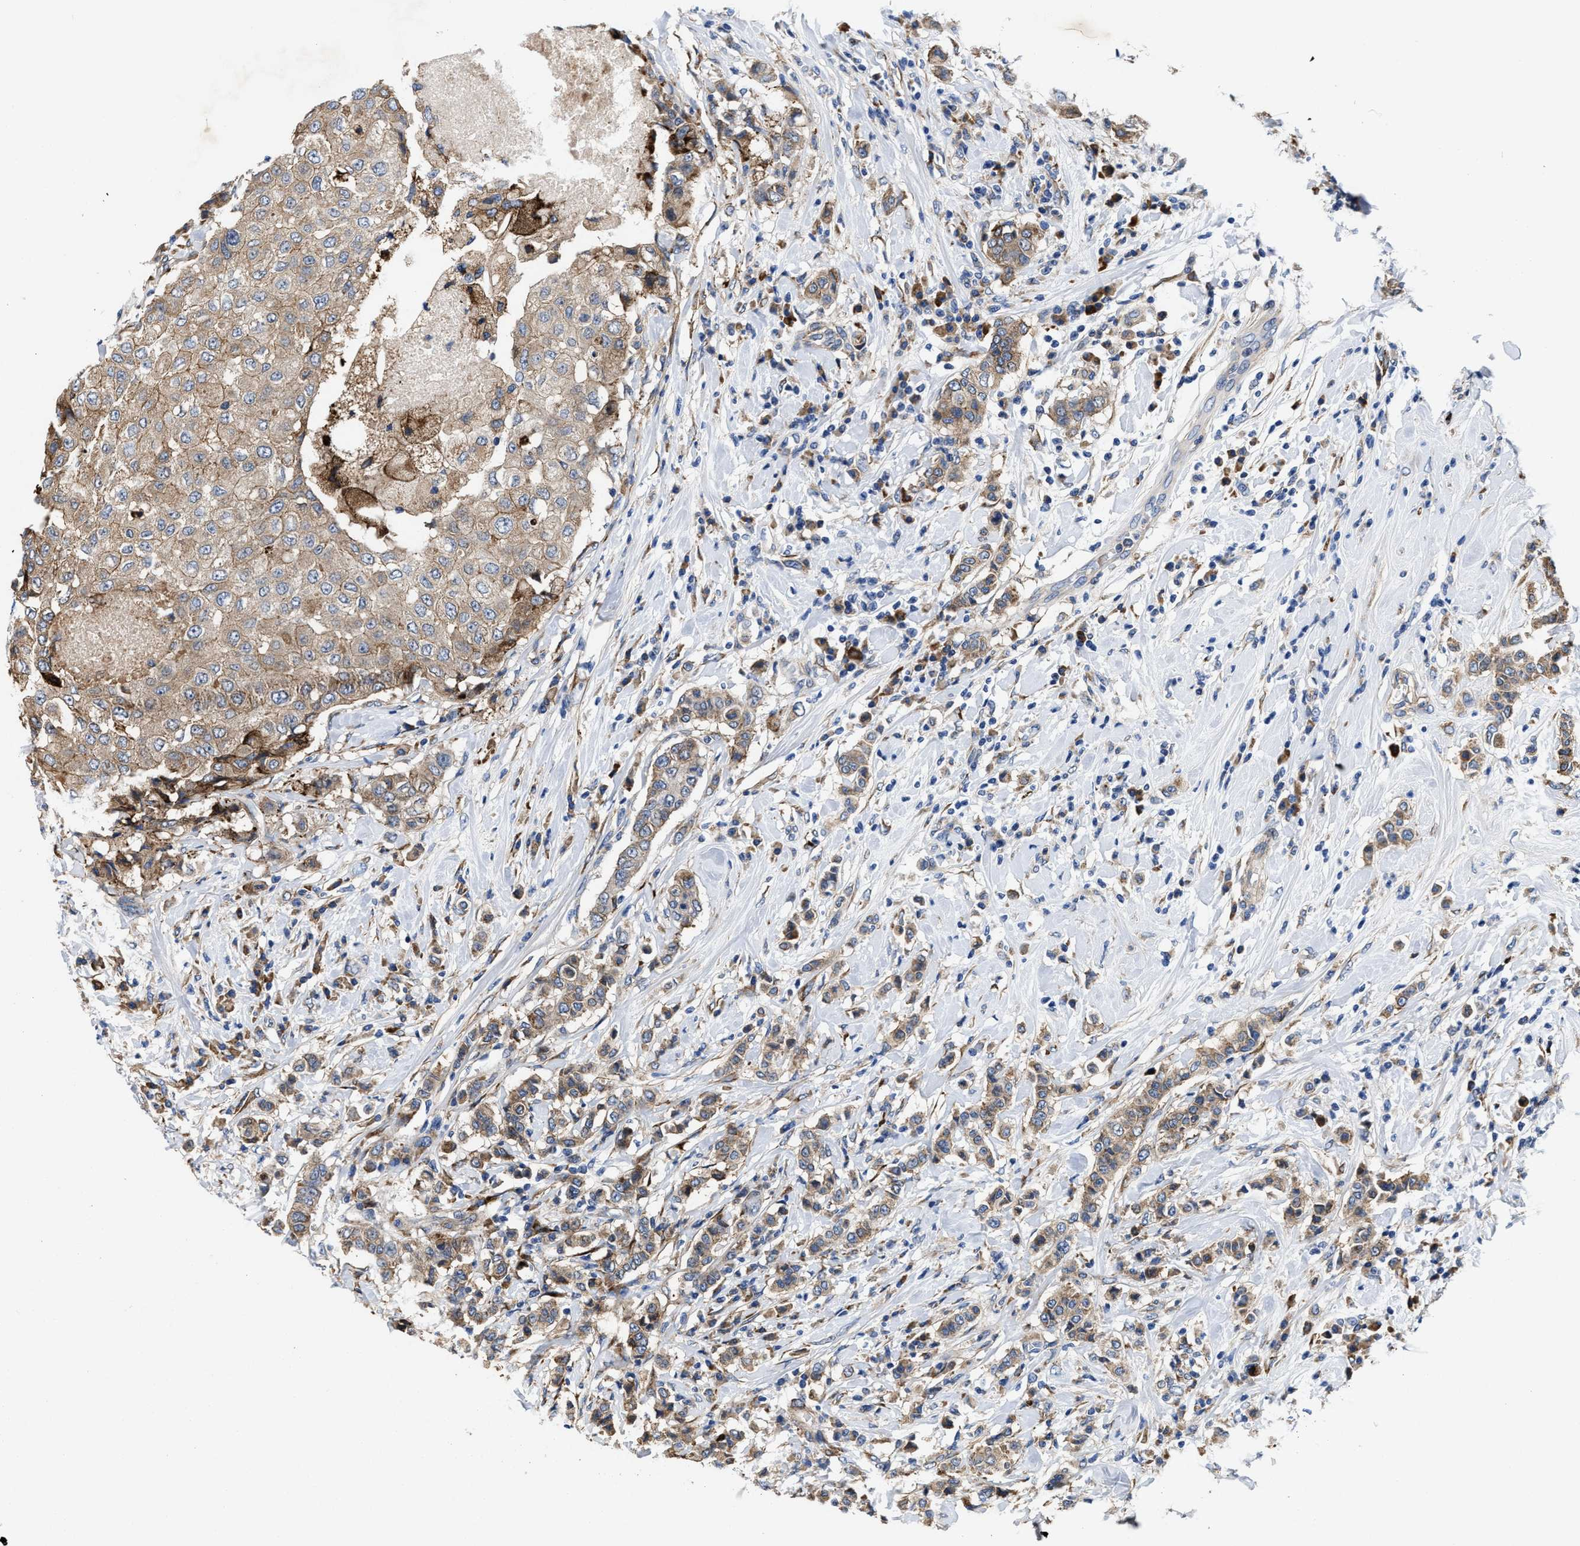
{"staining": {"intensity": "weak", "quantity": ">75%", "location": "cytoplasmic/membranous"}, "tissue": "breast cancer", "cell_type": "Tumor cells", "image_type": "cancer", "snomed": [{"axis": "morphology", "description": "Duct carcinoma"}, {"axis": "topography", "description": "Breast"}], "caption": "This photomicrograph reveals immunohistochemistry (IHC) staining of human breast intraductal carcinoma, with low weak cytoplasmic/membranous staining in about >75% of tumor cells.", "gene": "SLC12A2", "patient": {"sex": "female", "age": 27}}